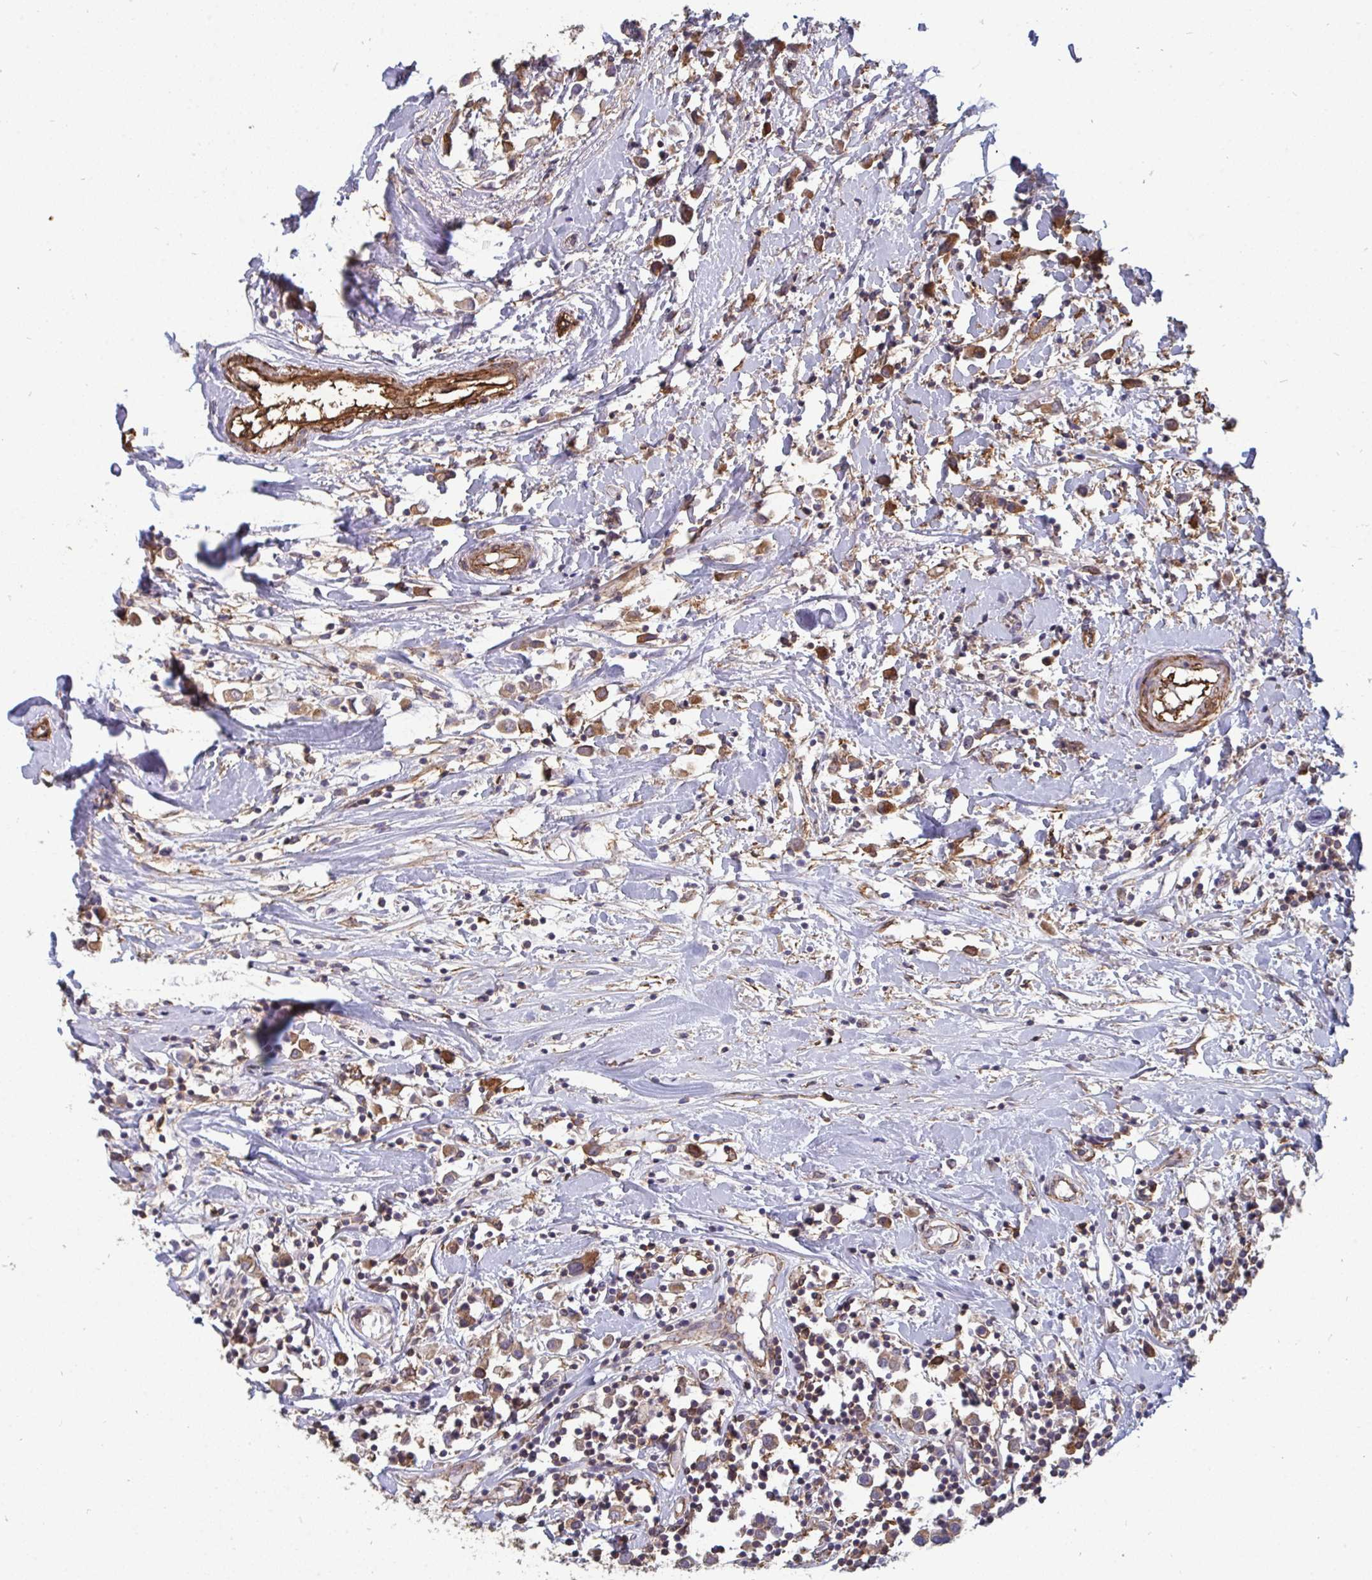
{"staining": {"intensity": "moderate", "quantity": ">75%", "location": "cytoplasmic/membranous"}, "tissue": "breast cancer", "cell_type": "Tumor cells", "image_type": "cancer", "snomed": [{"axis": "morphology", "description": "Duct carcinoma"}, {"axis": "topography", "description": "Breast"}], "caption": "This histopathology image reveals immunohistochemistry (IHC) staining of human infiltrating ductal carcinoma (breast), with medium moderate cytoplasmic/membranous positivity in about >75% of tumor cells.", "gene": "ISCU", "patient": {"sex": "female", "age": 61}}